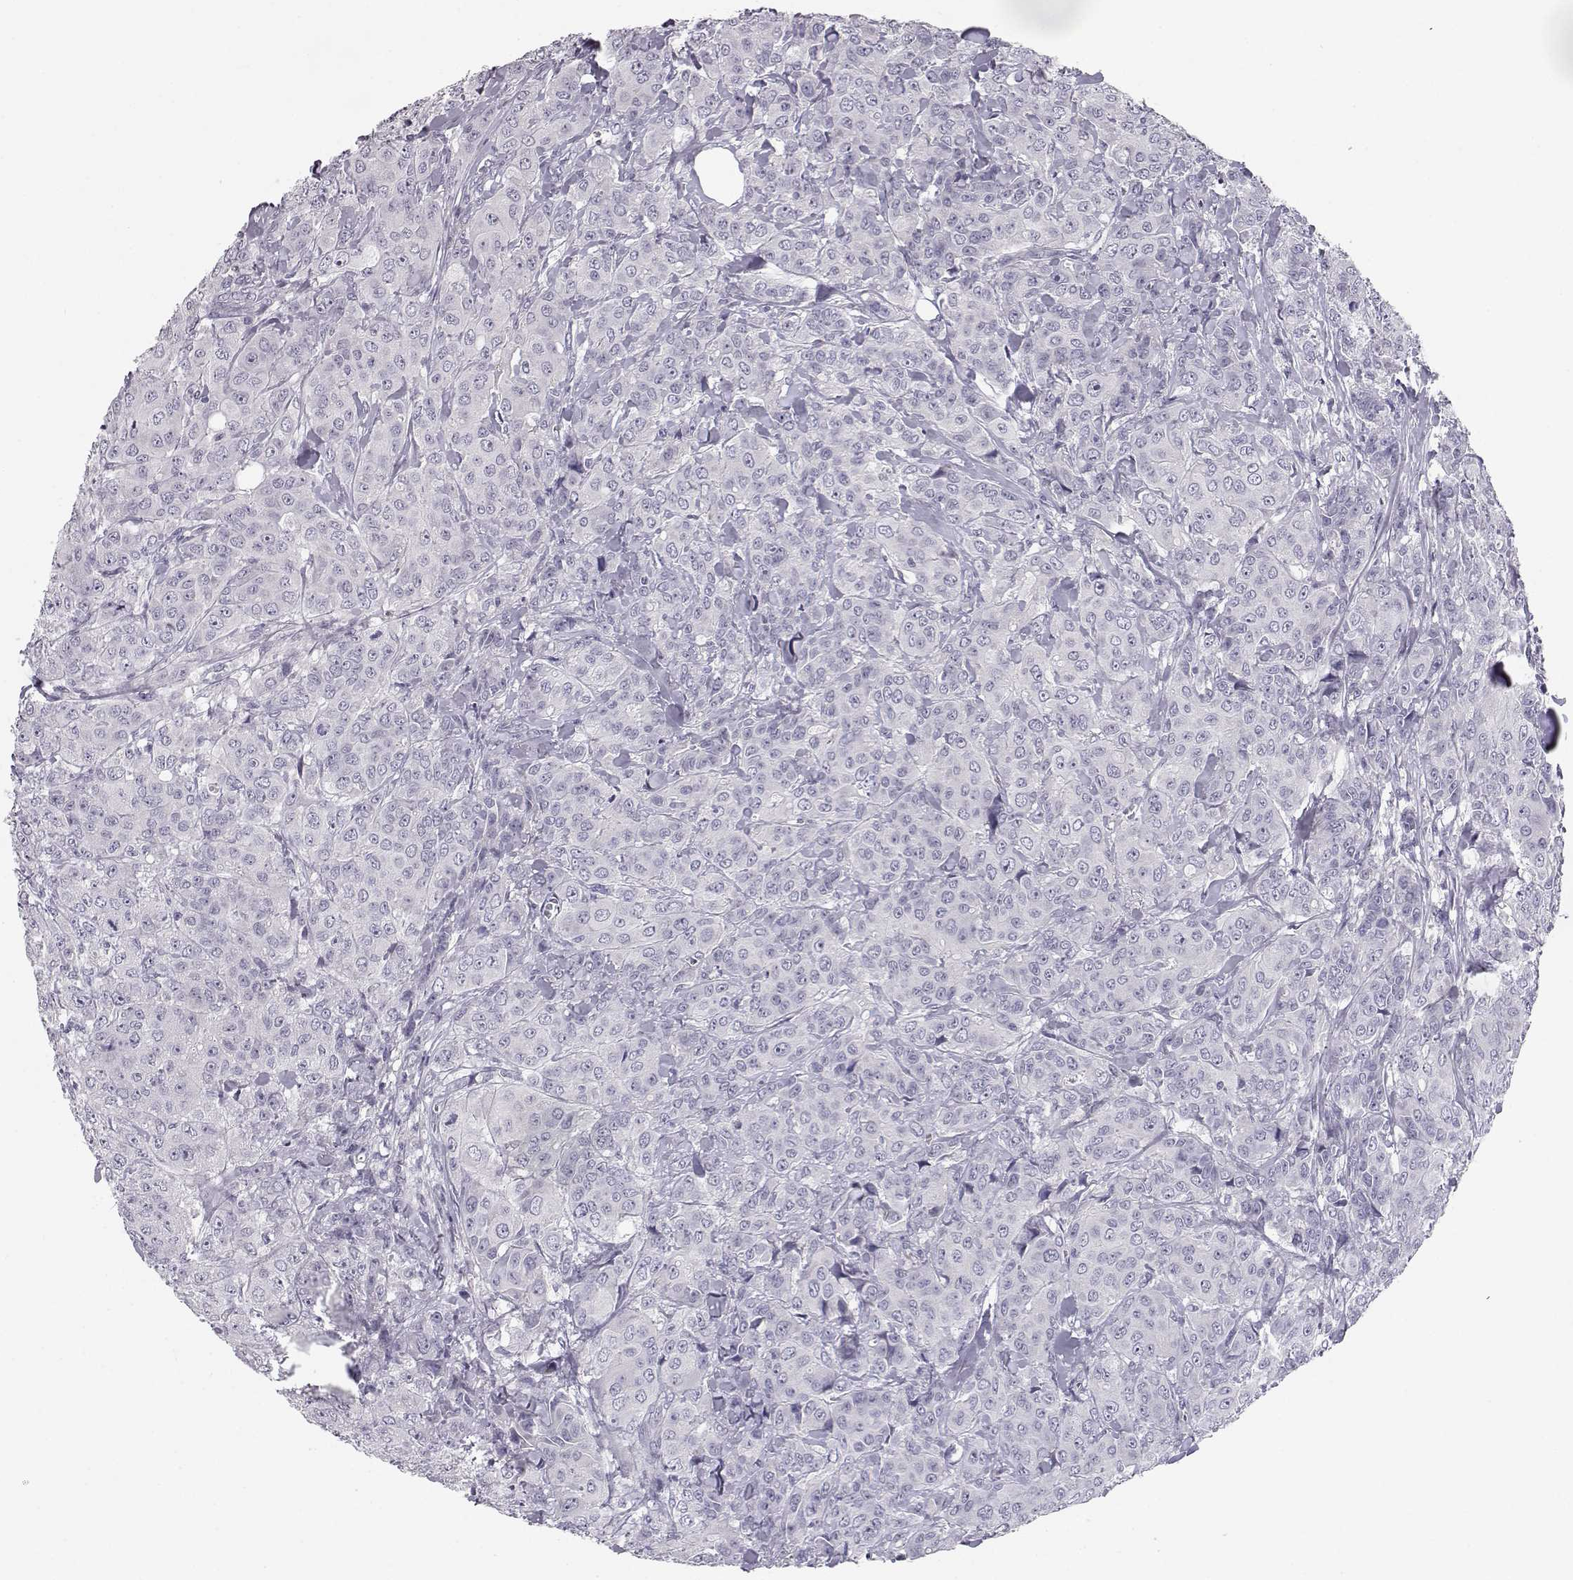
{"staining": {"intensity": "negative", "quantity": "none", "location": "none"}, "tissue": "breast cancer", "cell_type": "Tumor cells", "image_type": "cancer", "snomed": [{"axis": "morphology", "description": "Duct carcinoma"}, {"axis": "topography", "description": "Breast"}], "caption": "Tumor cells are negative for brown protein staining in infiltrating ductal carcinoma (breast).", "gene": "MYCBPAP", "patient": {"sex": "female", "age": 43}}